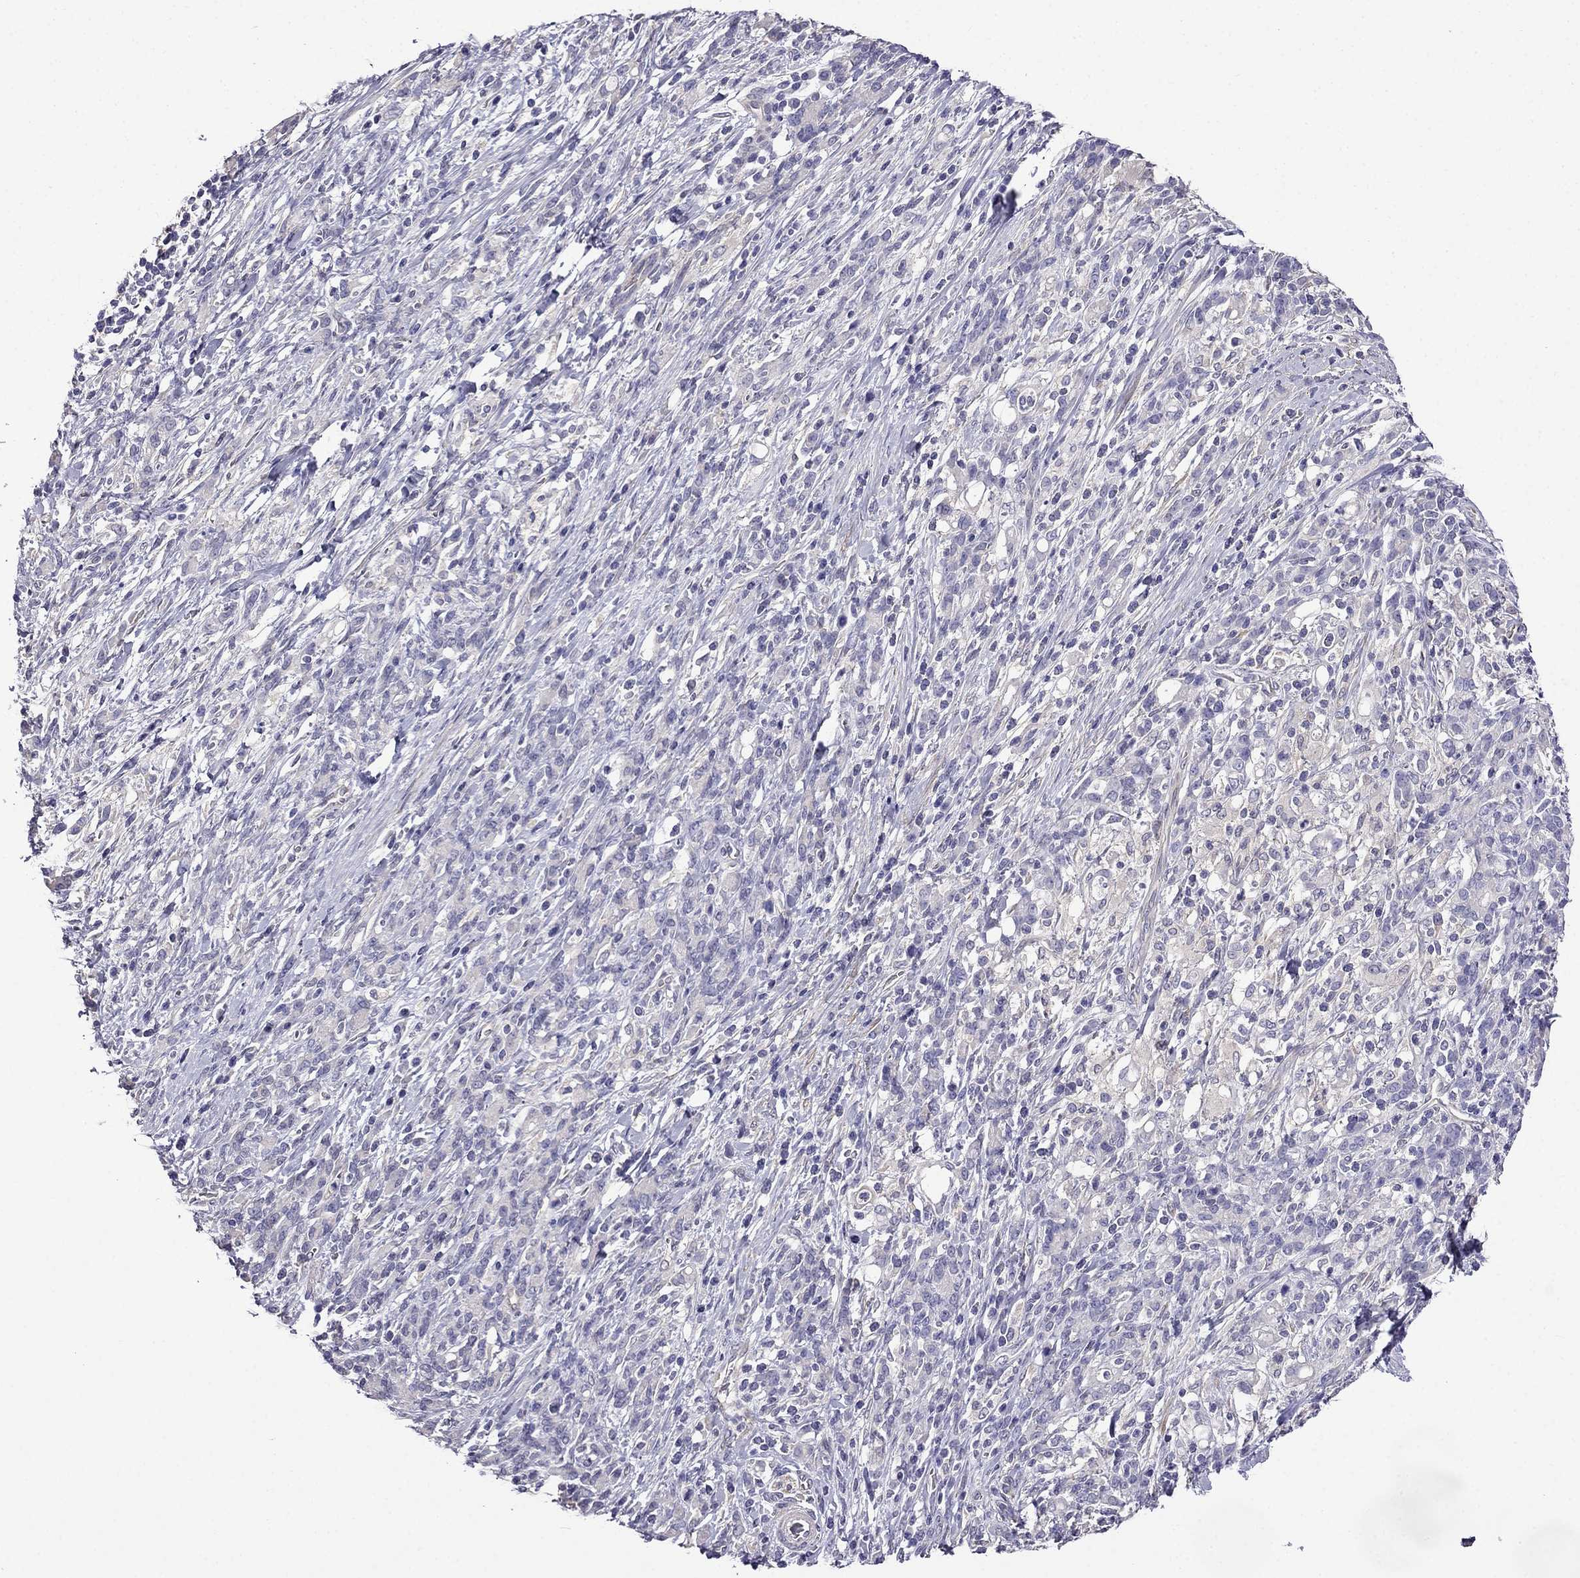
{"staining": {"intensity": "negative", "quantity": "none", "location": "none"}, "tissue": "stomach cancer", "cell_type": "Tumor cells", "image_type": "cancer", "snomed": [{"axis": "morphology", "description": "Adenocarcinoma, NOS"}, {"axis": "topography", "description": "Stomach"}], "caption": "Immunohistochemical staining of human stomach cancer (adenocarcinoma) reveals no significant expression in tumor cells.", "gene": "SCNN1D", "patient": {"sex": "female", "age": 57}}